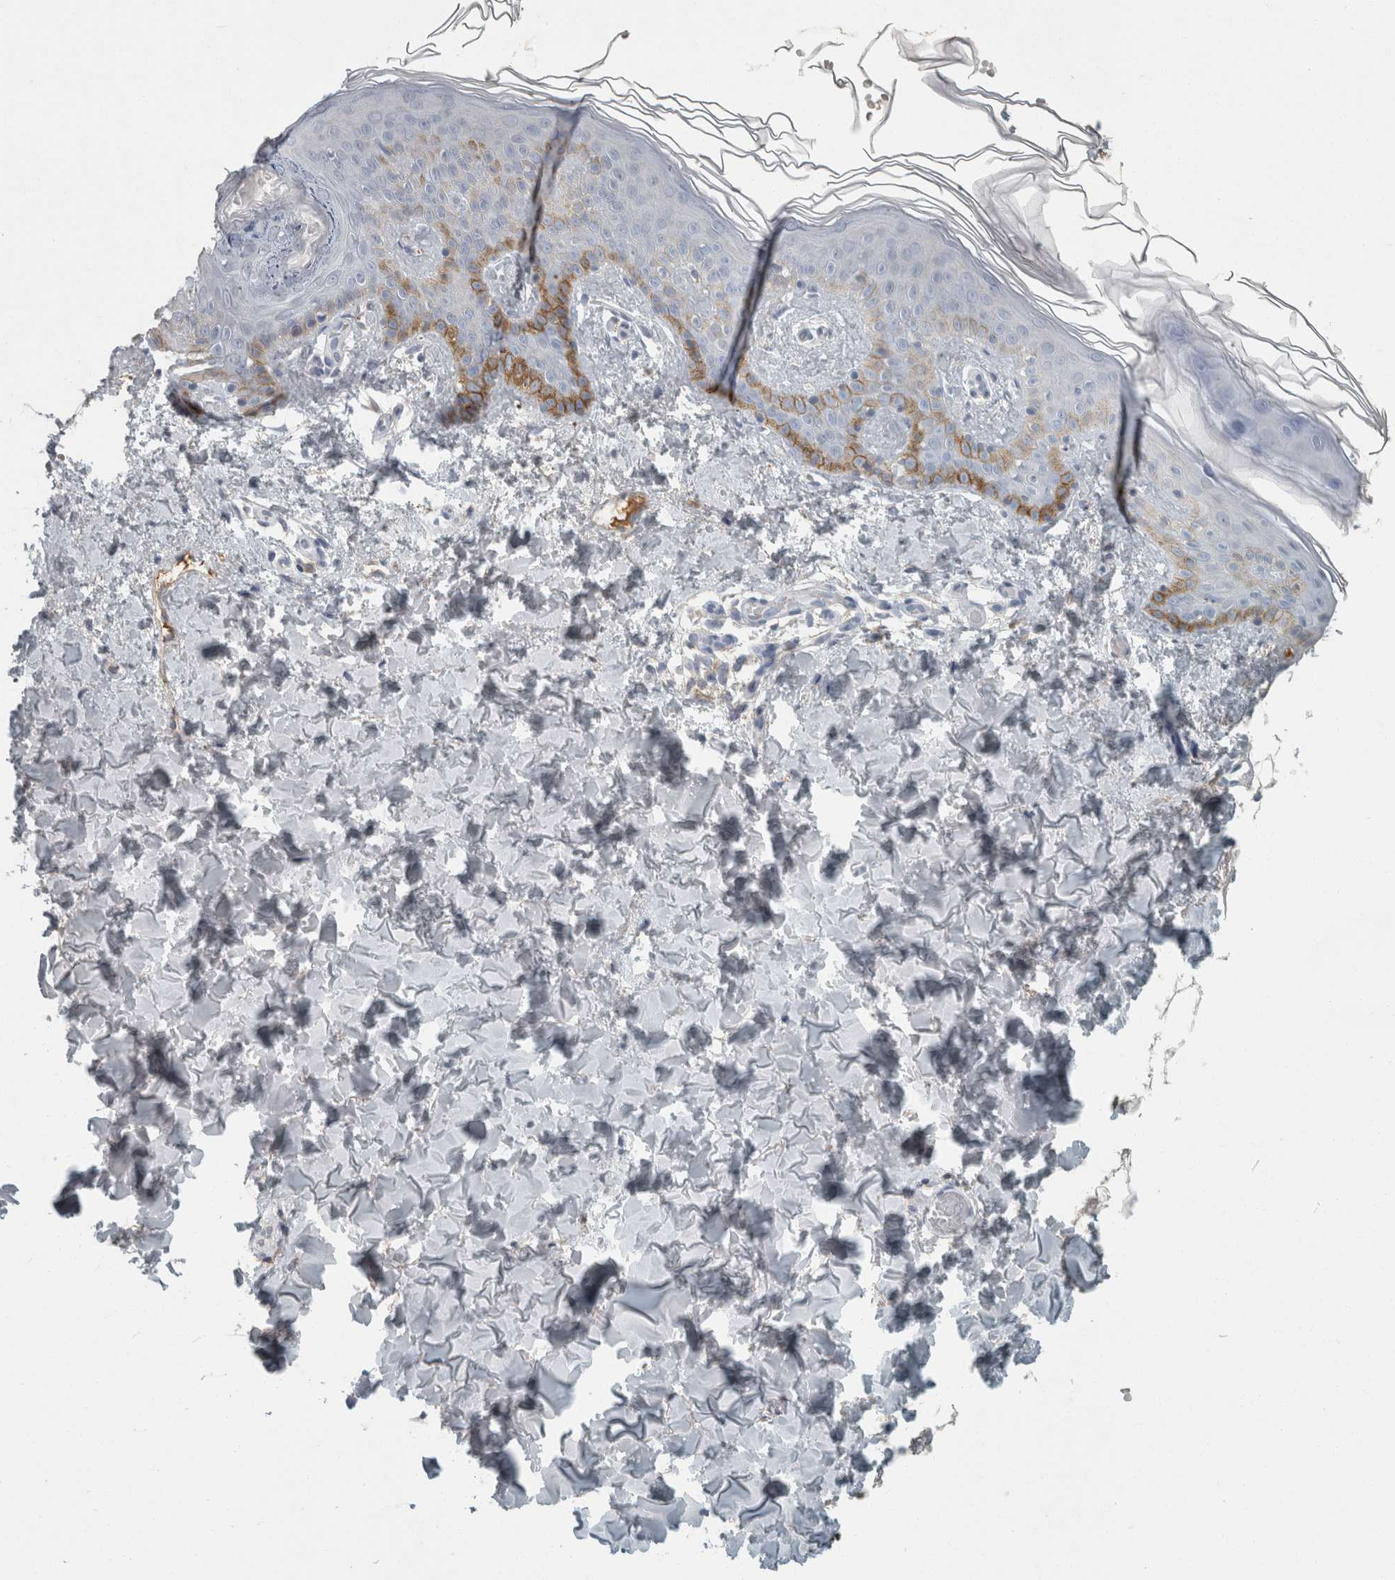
{"staining": {"intensity": "negative", "quantity": "none", "location": "none"}, "tissue": "skin", "cell_type": "Fibroblasts", "image_type": "normal", "snomed": [{"axis": "morphology", "description": "Normal tissue, NOS"}, {"axis": "morphology", "description": "Neoplasm, benign, NOS"}, {"axis": "topography", "description": "Skin"}, {"axis": "topography", "description": "Soft tissue"}], "caption": "An IHC micrograph of unremarkable skin is shown. There is no staining in fibroblasts of skin.", "gene": "CHL1", "patient": {"sex": "male", "age": 26}}